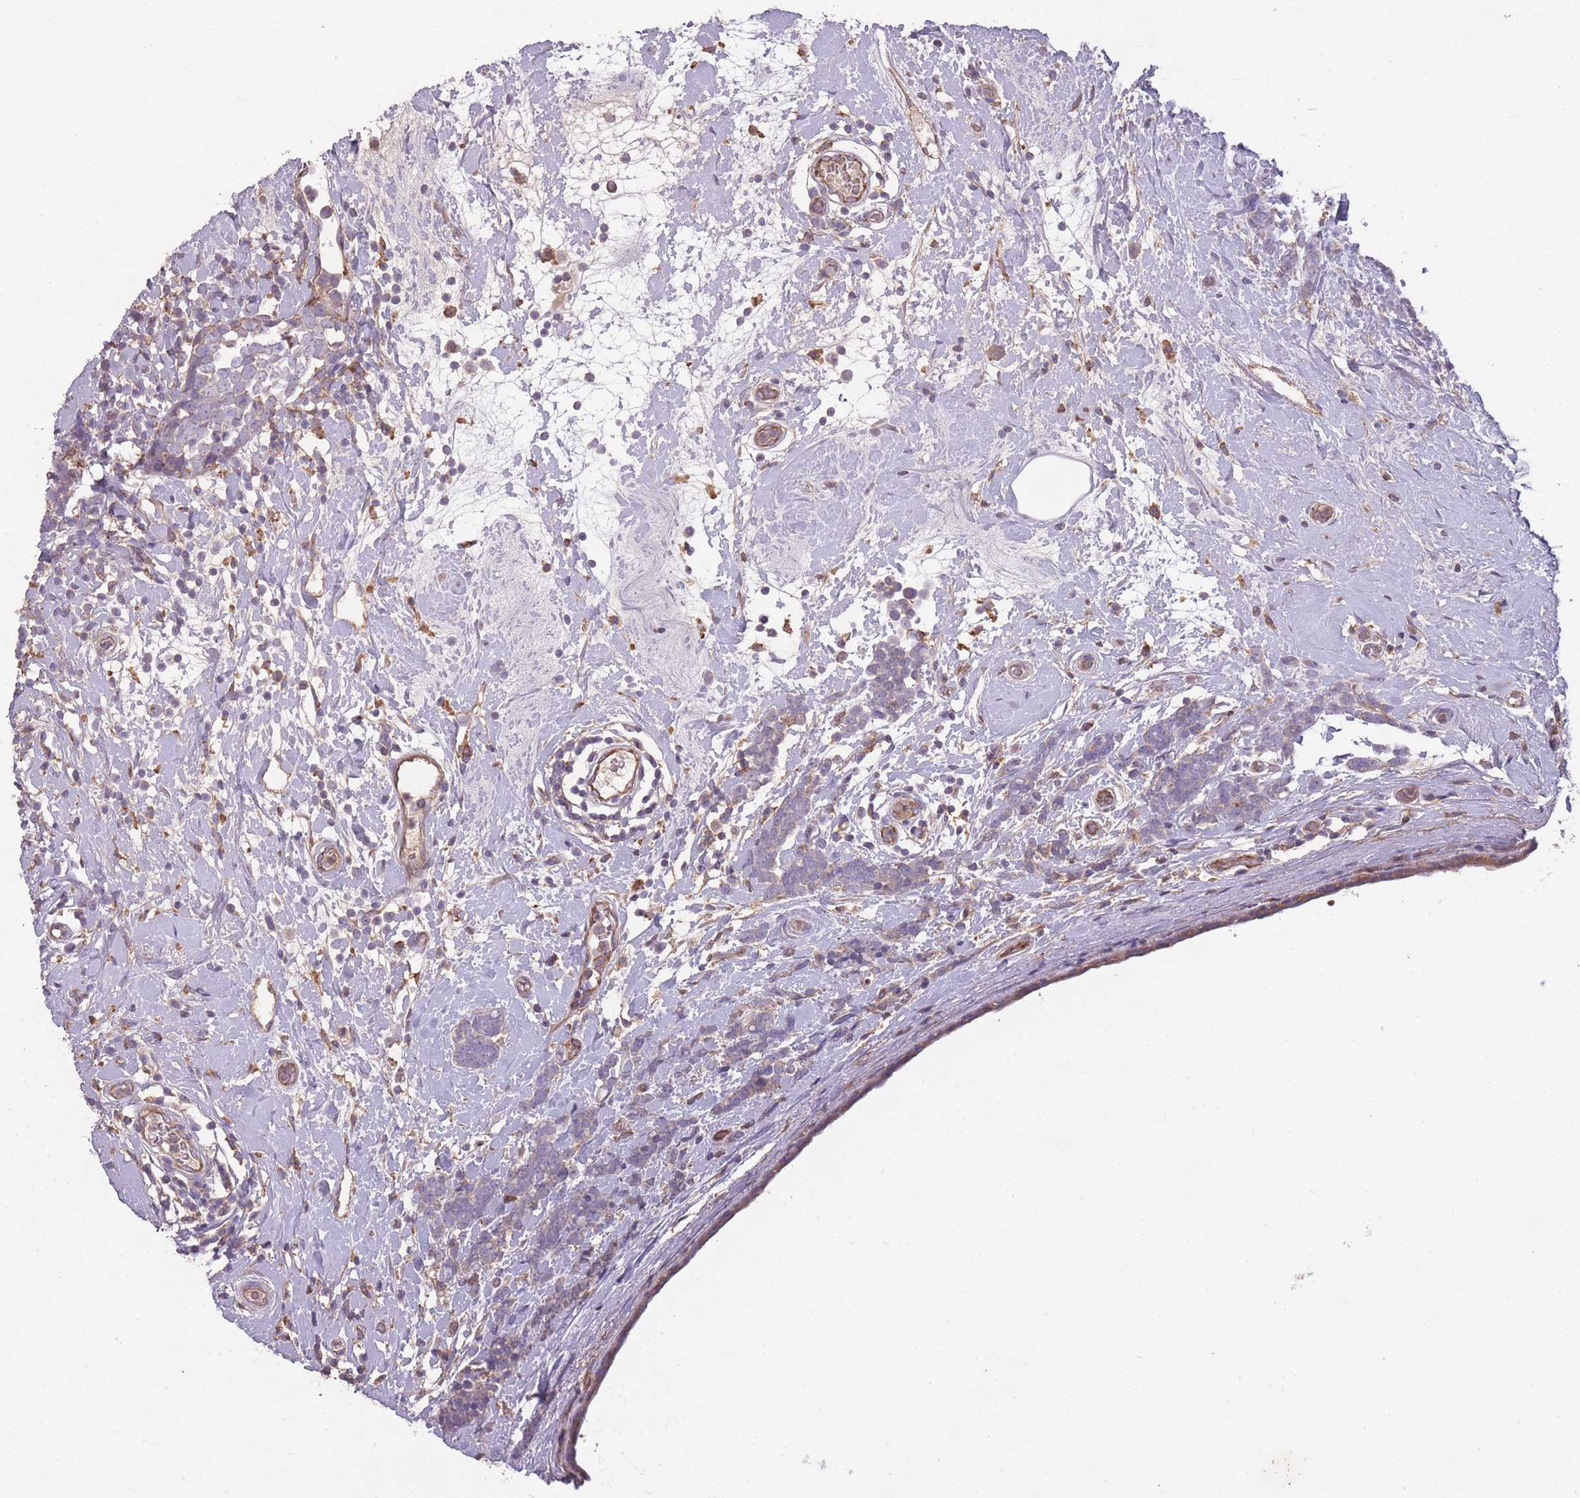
{"staining": {"intensity": "negative", "quantity": "none", "location": "none"}, "tissue": "breast cancer", "cell_type": "Tumor cells", "image_type": "cancer", "snomed": [{"axis": "morphology", "description": "Lobular carcinoma"}, {"axis": "topography", "description": "Breast"}], "caption": "The IHC photomicrograph has no significant positivity in tumor cells of breast cancer tissue.", "gene": "OR2V2", "patient": {"sex": "female", "age": 58}}